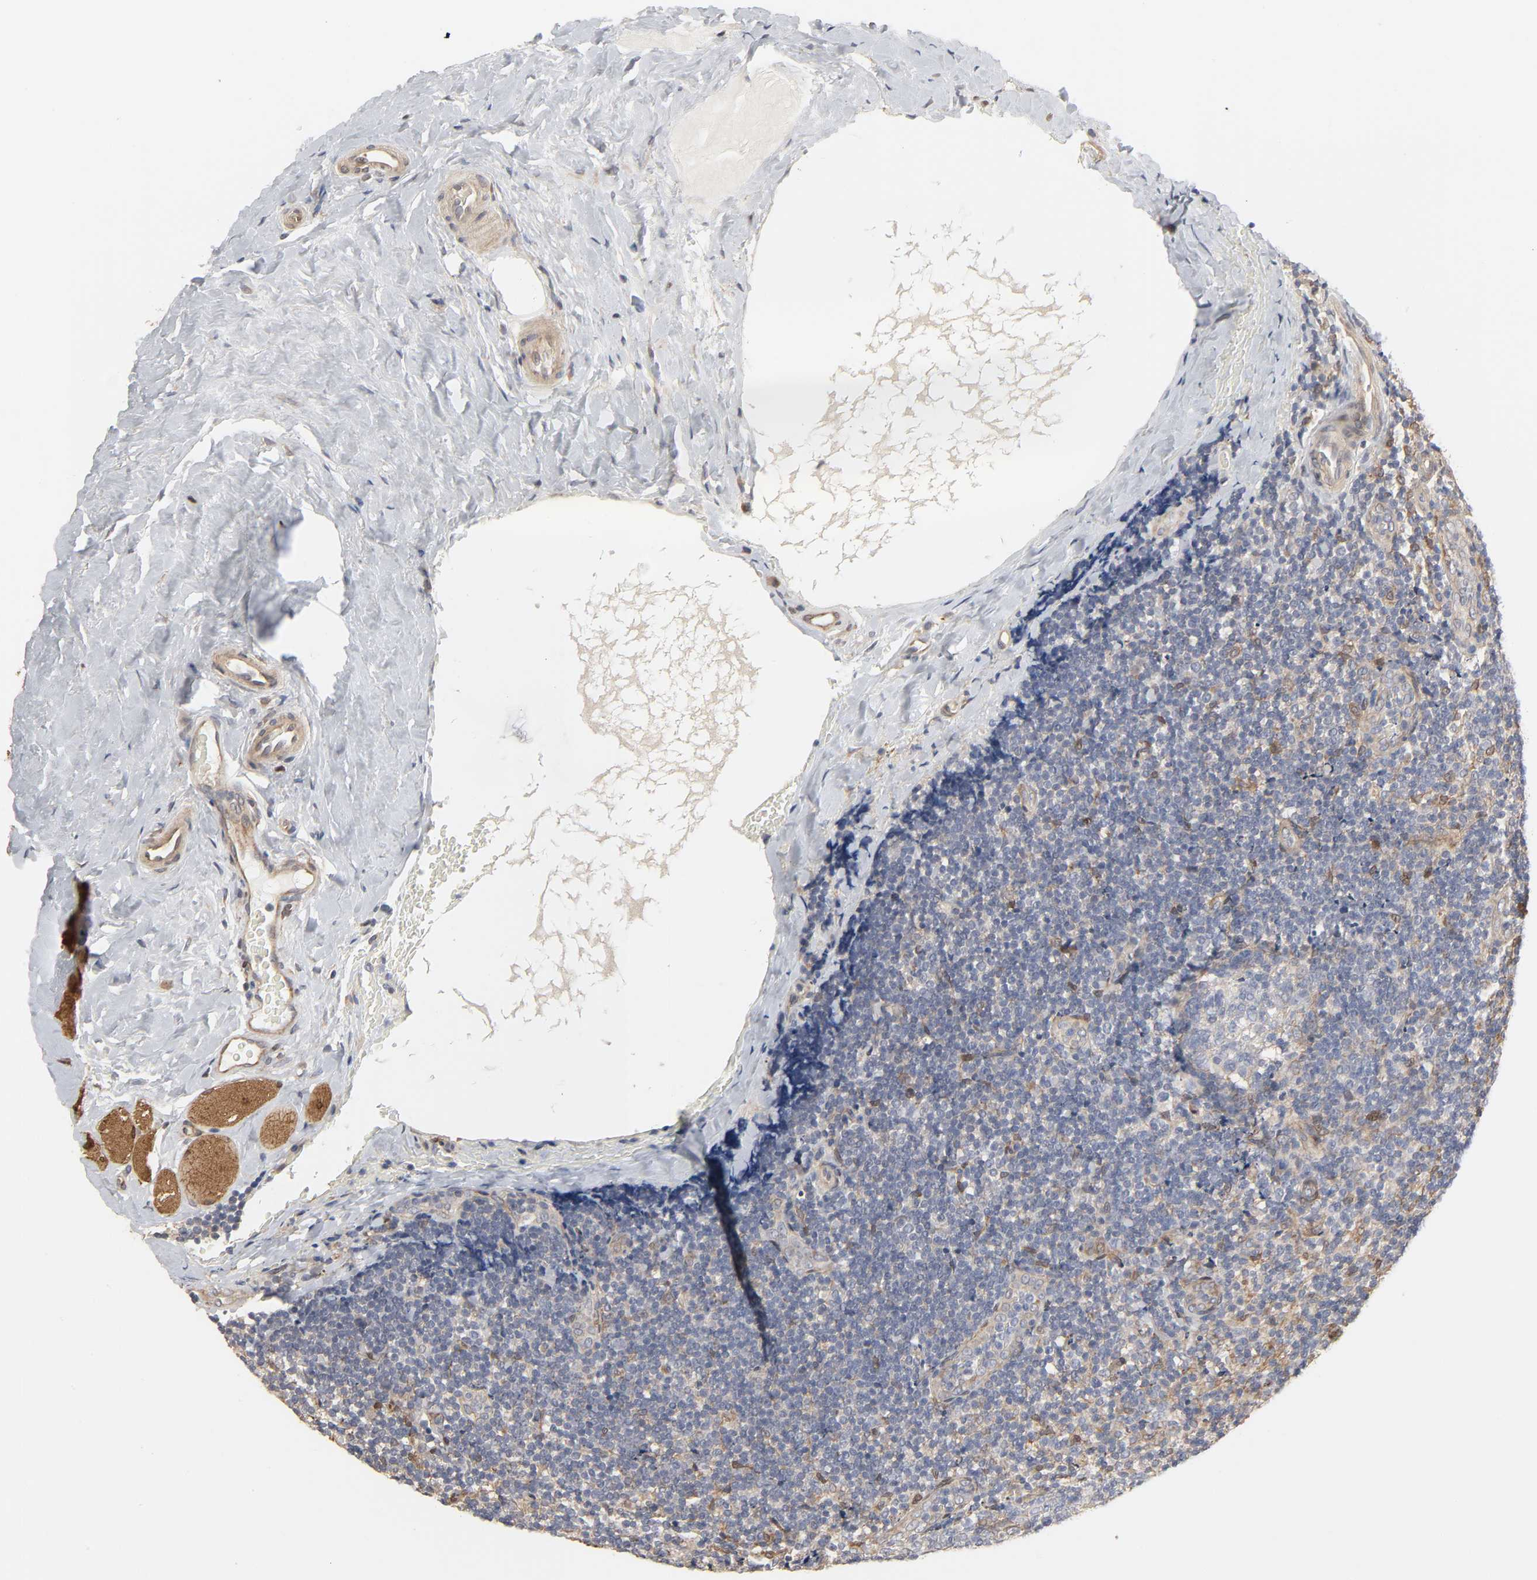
{"staining": {"intensity": "negative", "quantity": "none", "location": "none"}, "tissue": "tonsil", "cell_type": "Germinal center cells", "image_type": "normal", "snomed": [{"axis": "morphology", "description": "Normal tissue, NOS"}, {"axis": "topography", "description": "Tonsil"}], "caption": "Benign tonsil was stained to show a protein in brown. There is no significant positivity in germinal center cells. (DAB IHC visualized using brightfield microscopy, high magnification).", "gene": "NDRG2", "patient": {"sex": "male", "age": 31}}